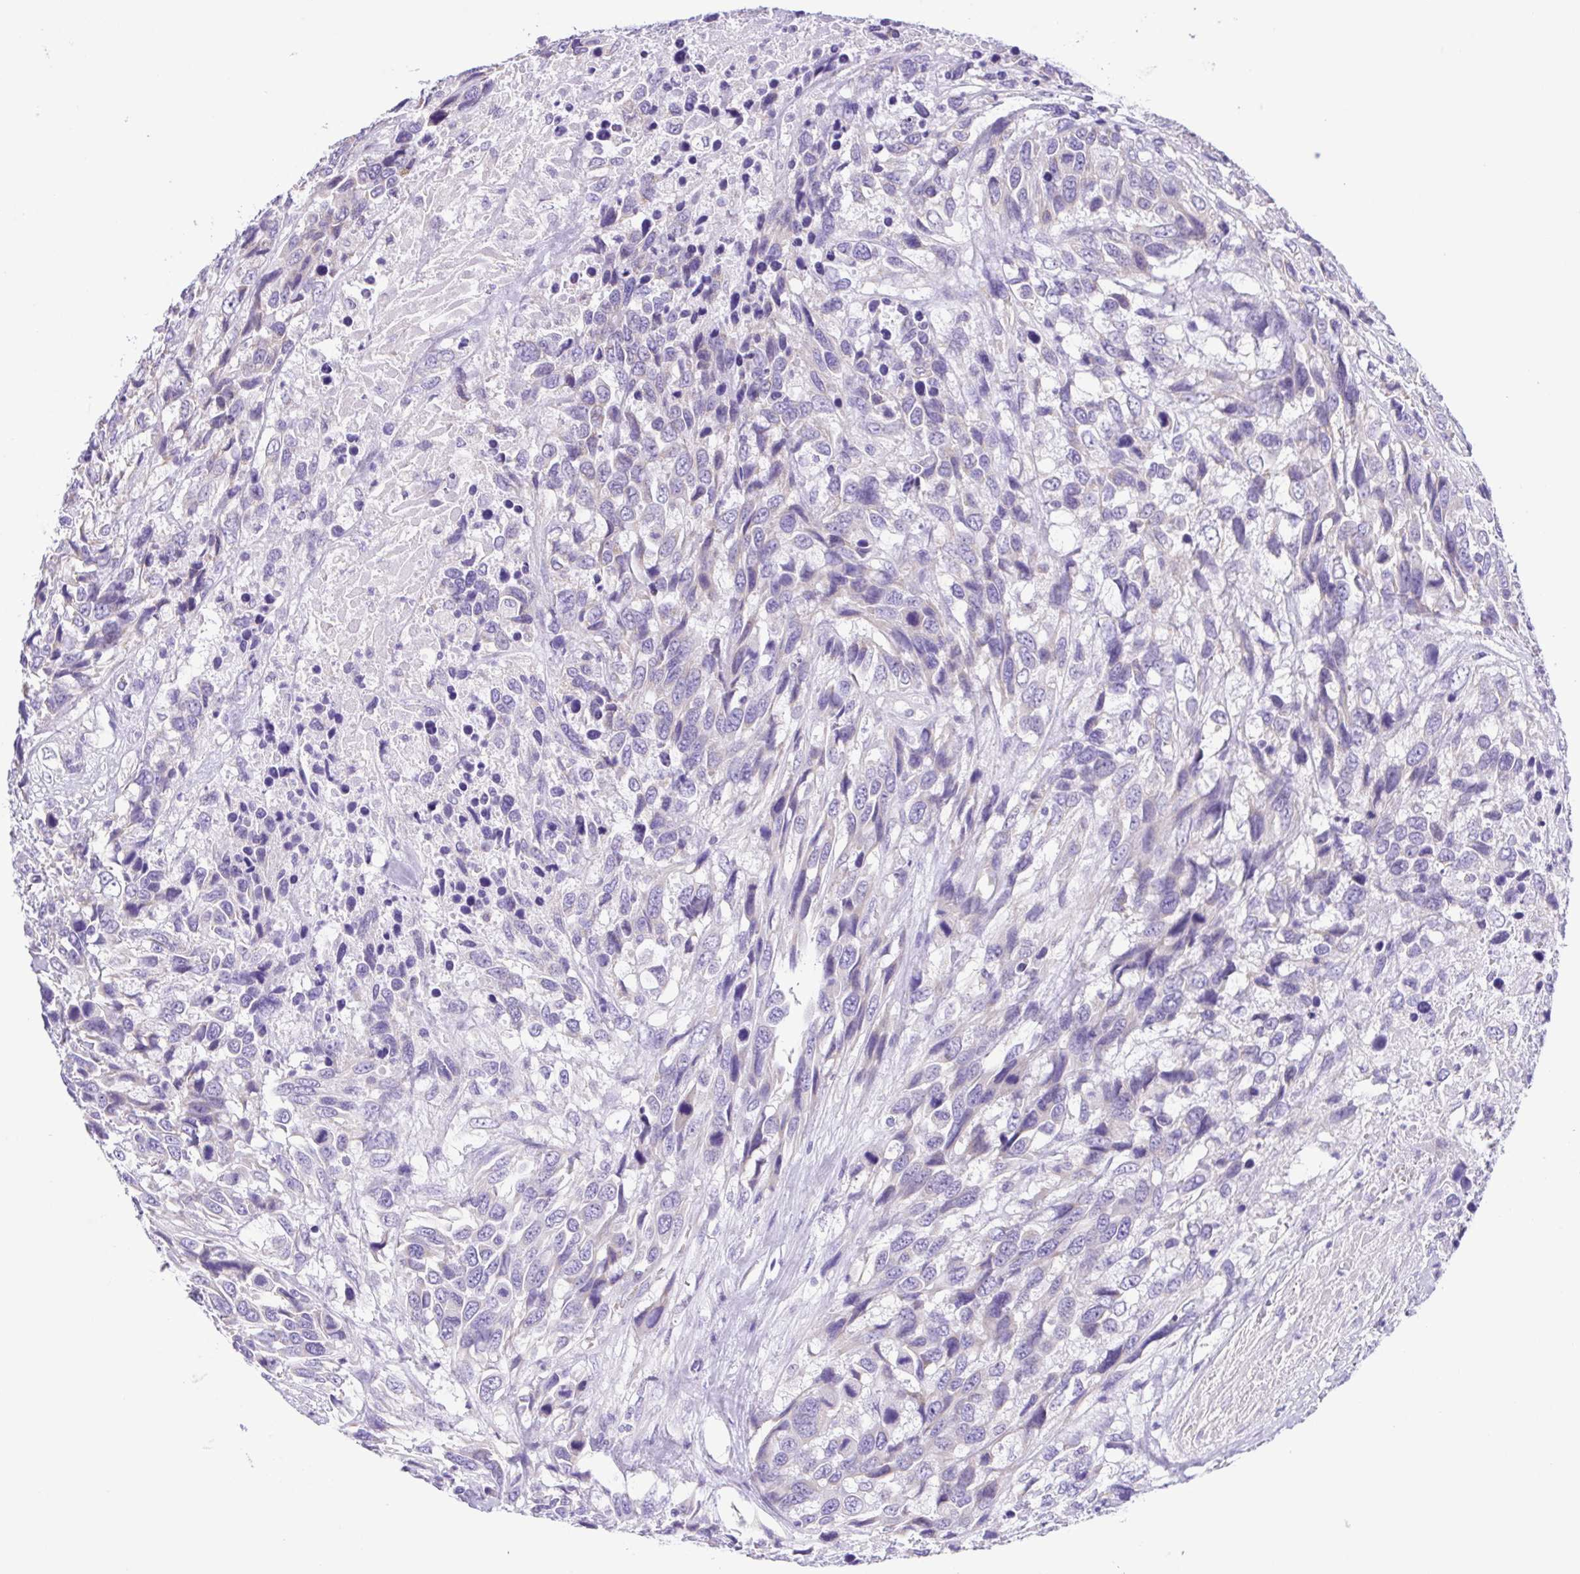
{"staining": {"intensity": "negative", "quantity": "none", "location": "none"}, "tissue": "urothelial cancer", "cell_type": "Tumor cells", "image_type": "cancer", "snomed": [{"axis": "morphology", "description": "Urothelial carcinoma, High grade"}, {"axis": "topography", "description": "Urinary bladder"}], "caption": "The immunohistochemistry (IHC) micrograph has no significant expression in tumor cells of urothelial cancer tissue.", "gene": "CD72", "patient": {"sex": "female", "age": 70}}